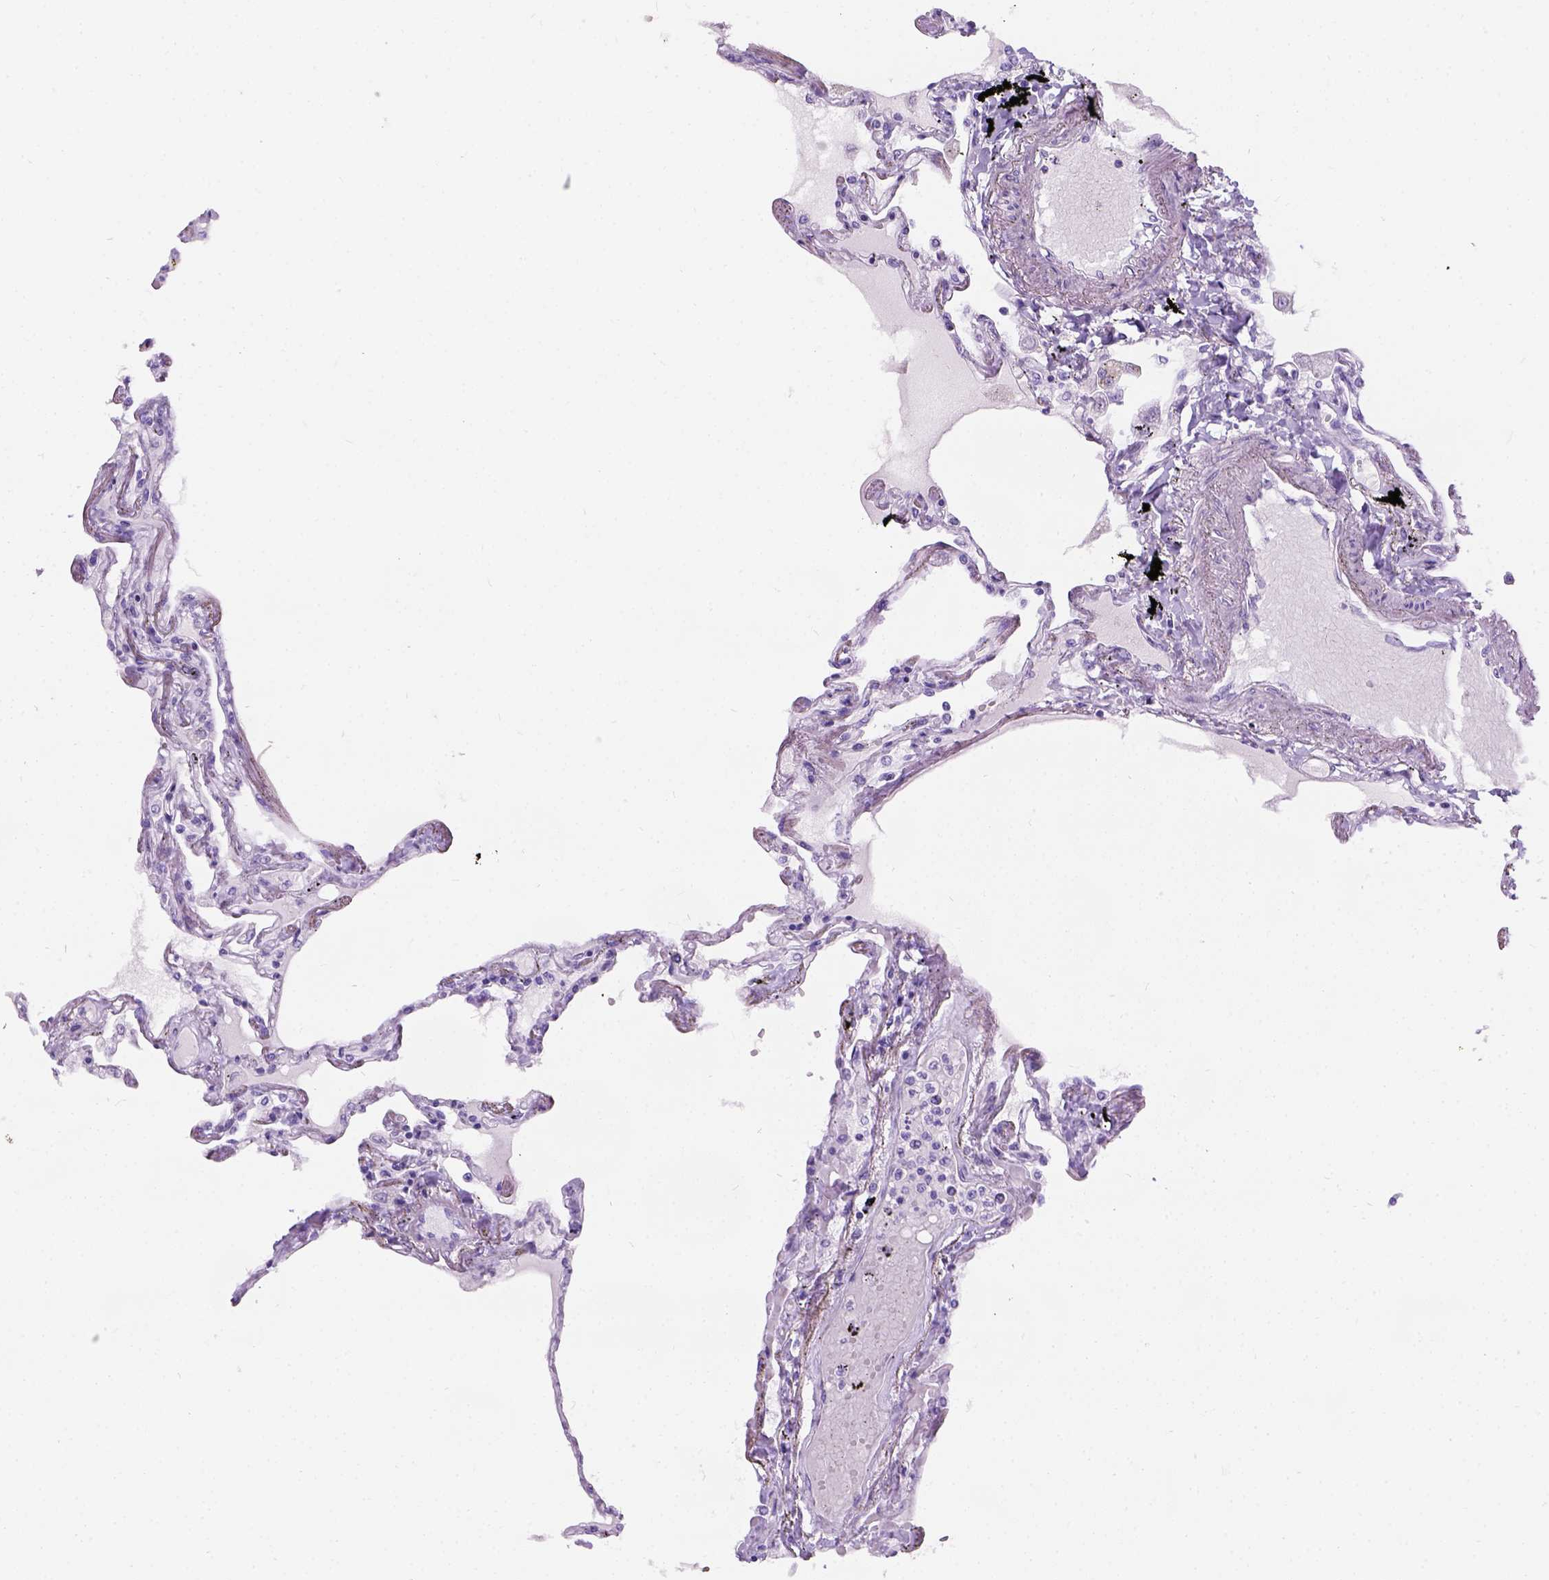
{"staining": {"intensity": "negative", "quantity": "none", "location": "none"}, "tissue": "lung", "cell_type": "Alveolar cells", "image_type": "normal", "snomed": [{"axis": "morphology", "description": "Normal tissue, NOS"}, {"axis": "morphology", "description": "Adenocarcinoma, NOS"}, {"axis": "topography", "description": "Cartilage tissue"}, {"axis": "topography", "description": "Lung"}], "caption": "The IHC photomicrograph has no significant expression in alveolar cells of lung. The staining was performed using DAB to visualize the protein expression in brown, while the nuclei were stained in blue with hematoxylin (Magnification: 20x).", "gene": "C7orf57", "patient": {"sex": "female", "age": 67}}